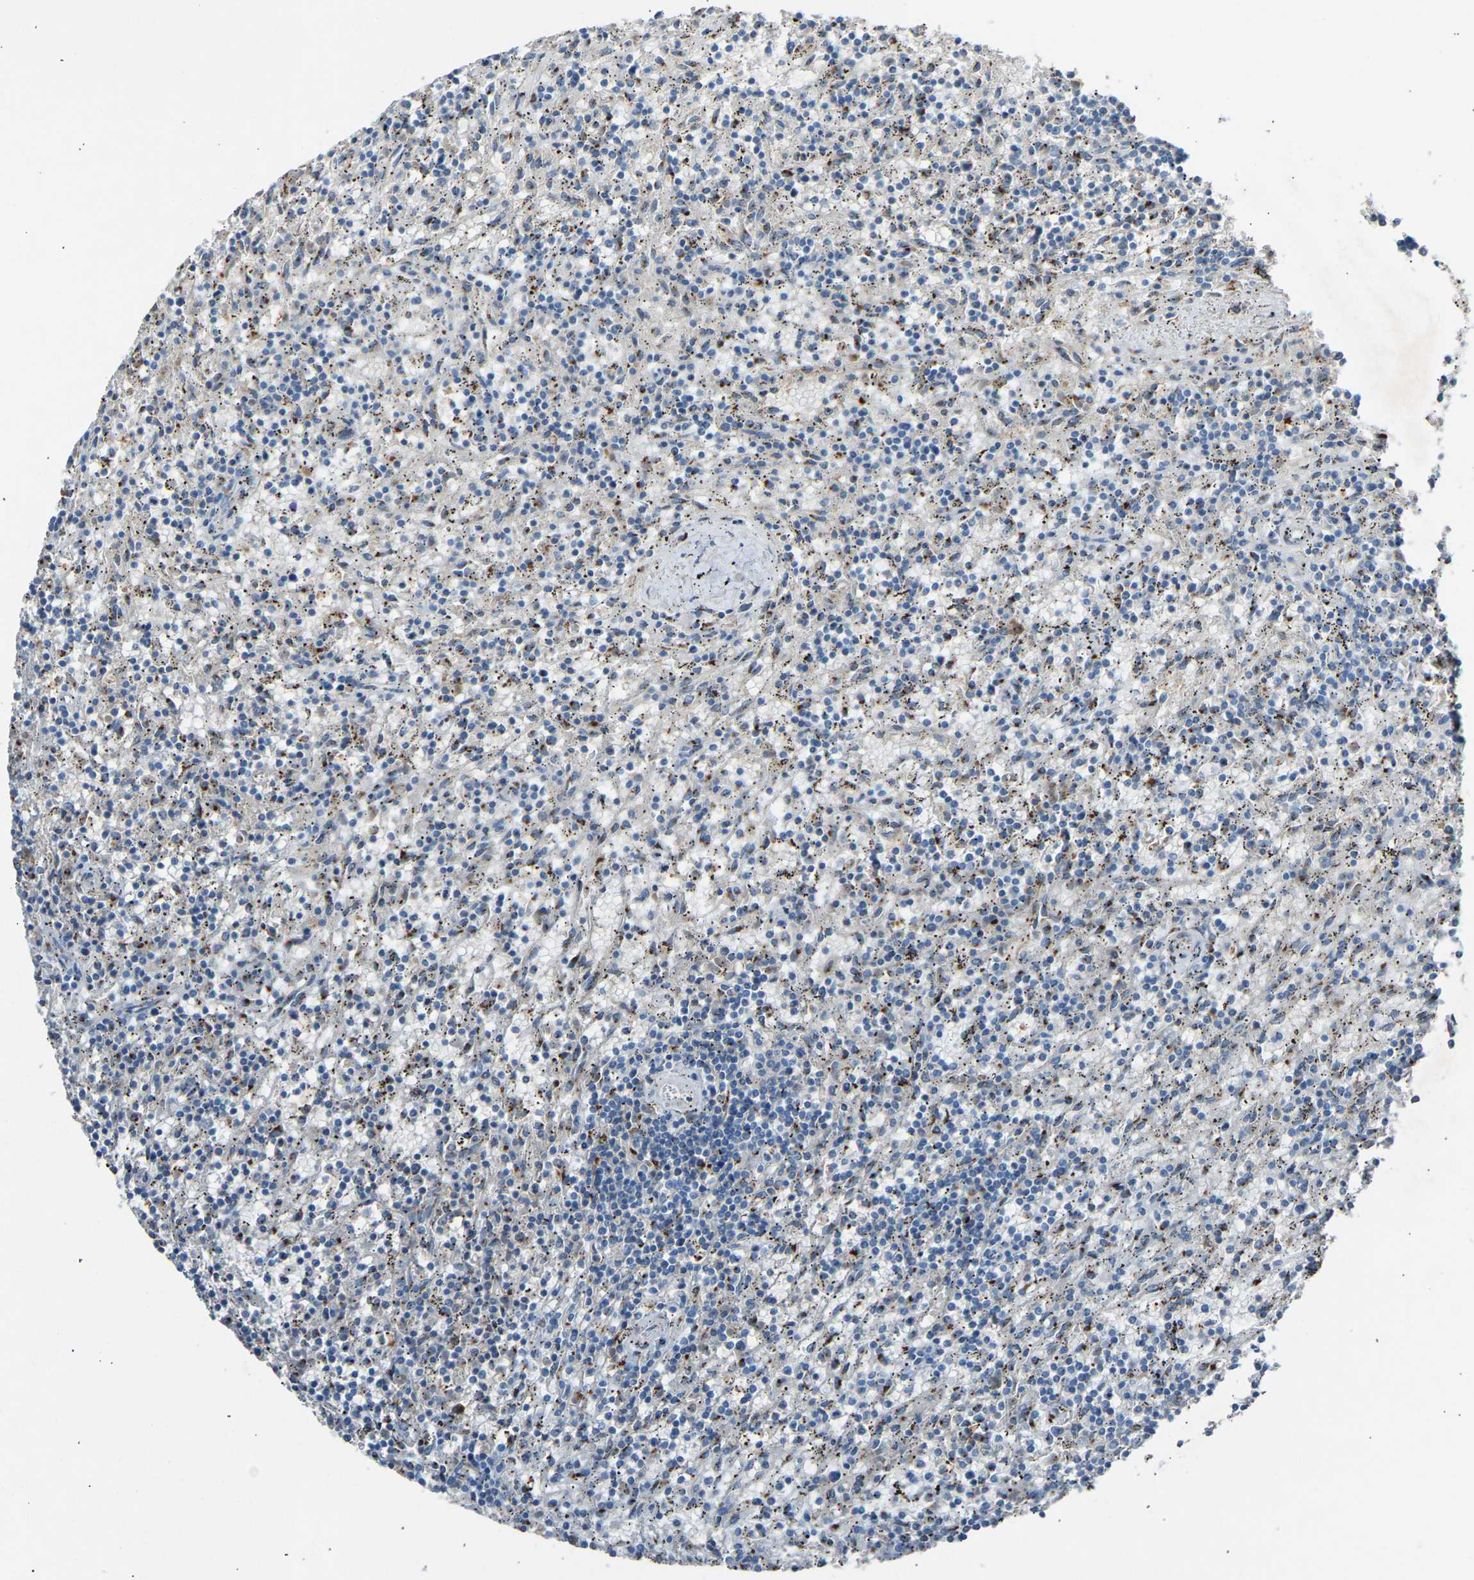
{"staining": {"intensity": "negative", "quantity": "none", "location": "none"}, "tissue": "lymphoma", "cell_type": "Tumor cells", "image_type": "cancer", "snomed": [{"axis": "morphology", "description": "Malignant lymphoma, non-Hodgkin's type, Low grade"}, {"axis": "topography", "description": "Spleen"}], "caption": "High power microscopy photomicrograph of an immunohistochemistry (IHC) histopathology image of malignant lymphoma, non-Hodgkin's type (low-grade), revealing no significant positivity in tumor cells.", "gene": "CYREN", "patient": {"sex": "male", "age": 76}}